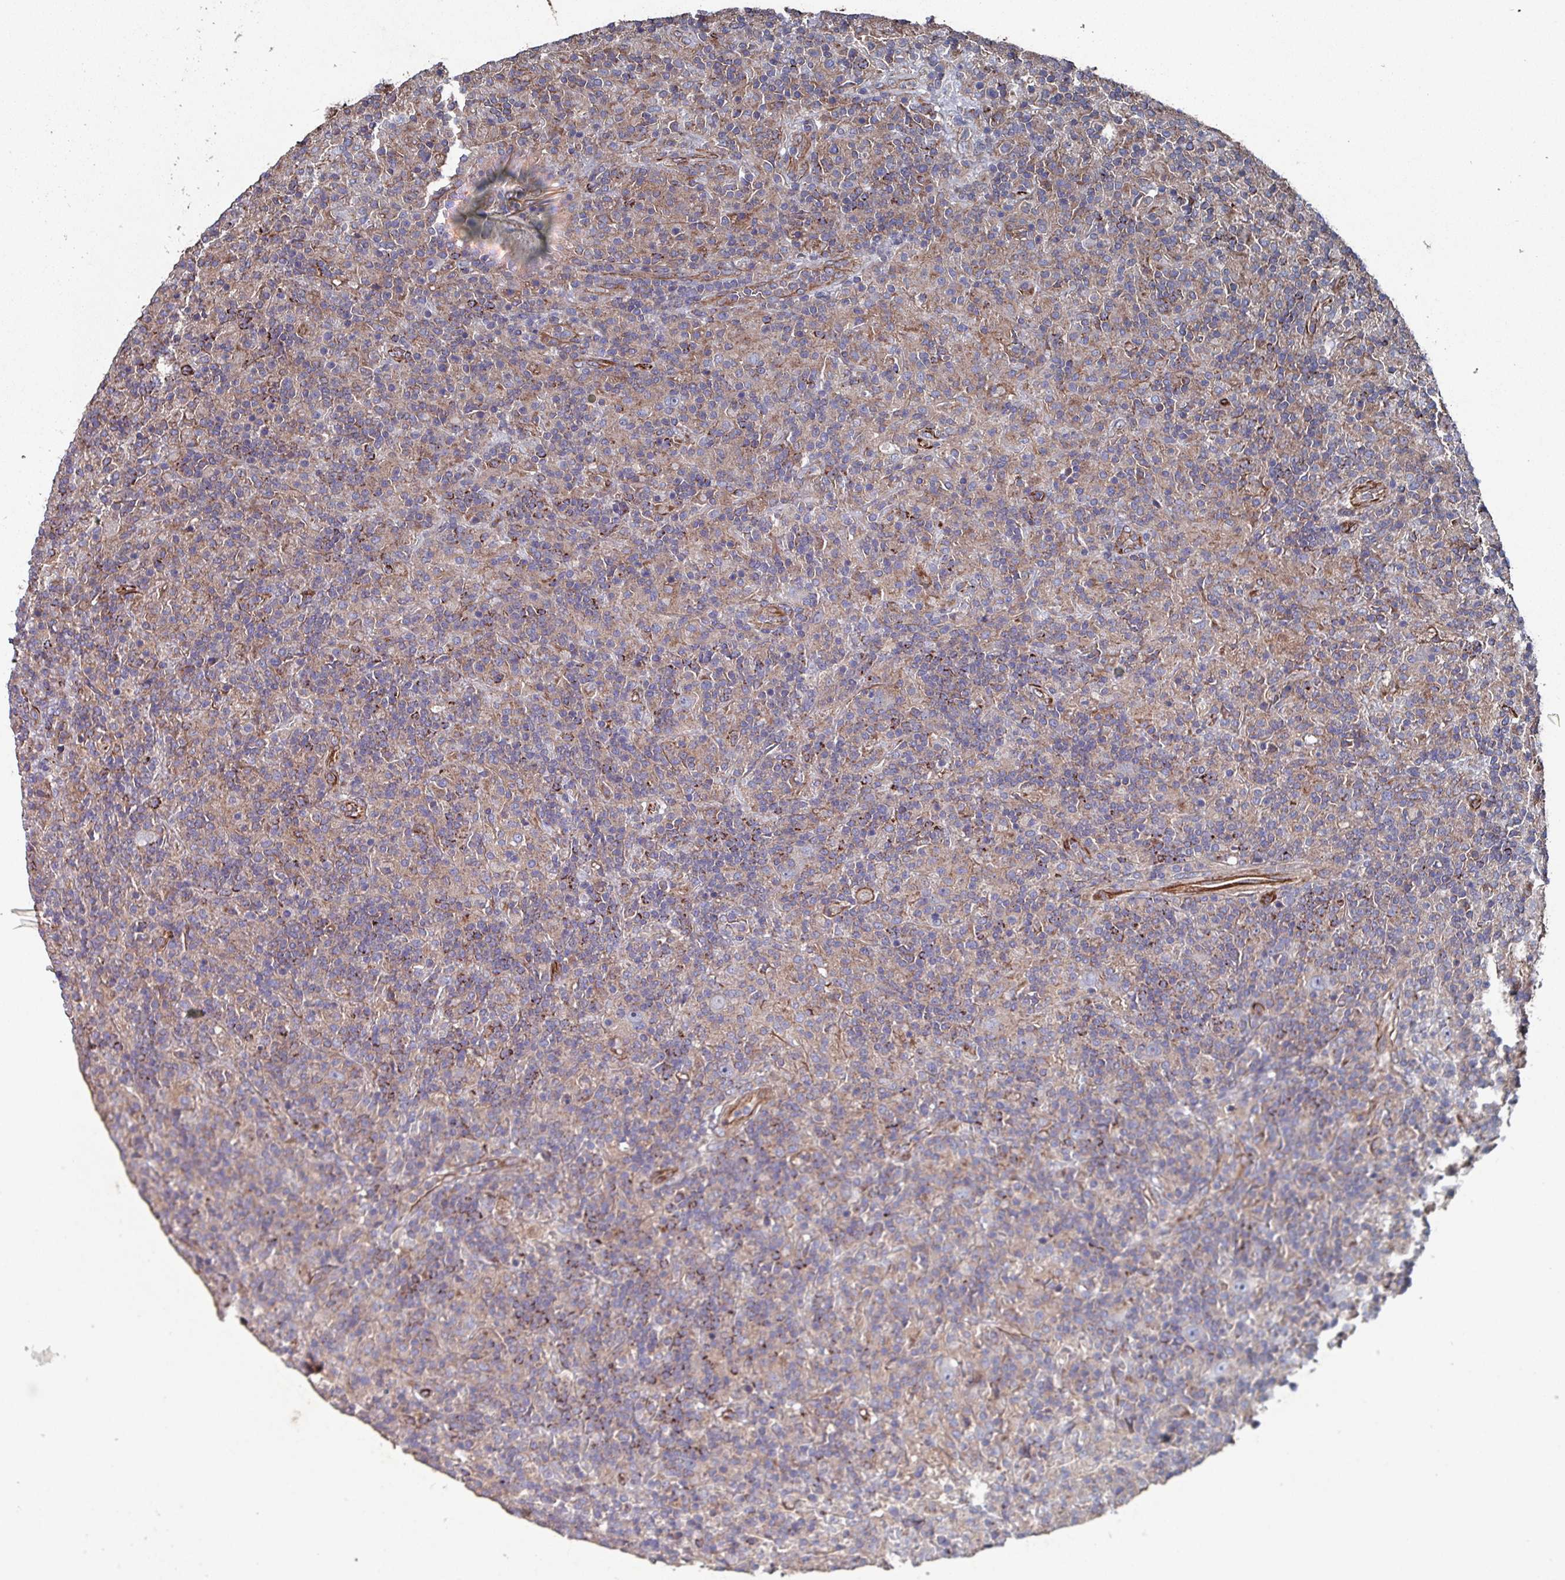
{"staining": {"intensity": "negative", "quantity": "none", "location": "none"}, "tissue": "lymphoma", "cell_type": "Tumor cells", "image_type": "cancer", "snomed": [{"axis": "morphology", "description": "Hodgkin's disease, NOS"}, {"axis": "topography", "description": "Lymph node"}], "caption": "This is a micrograph of immunohistochemistry staining of lymphoma, which shows no staining in tumor cells.", "gene": "ANO10", "patient": {"sex": "male", "age": 70}}